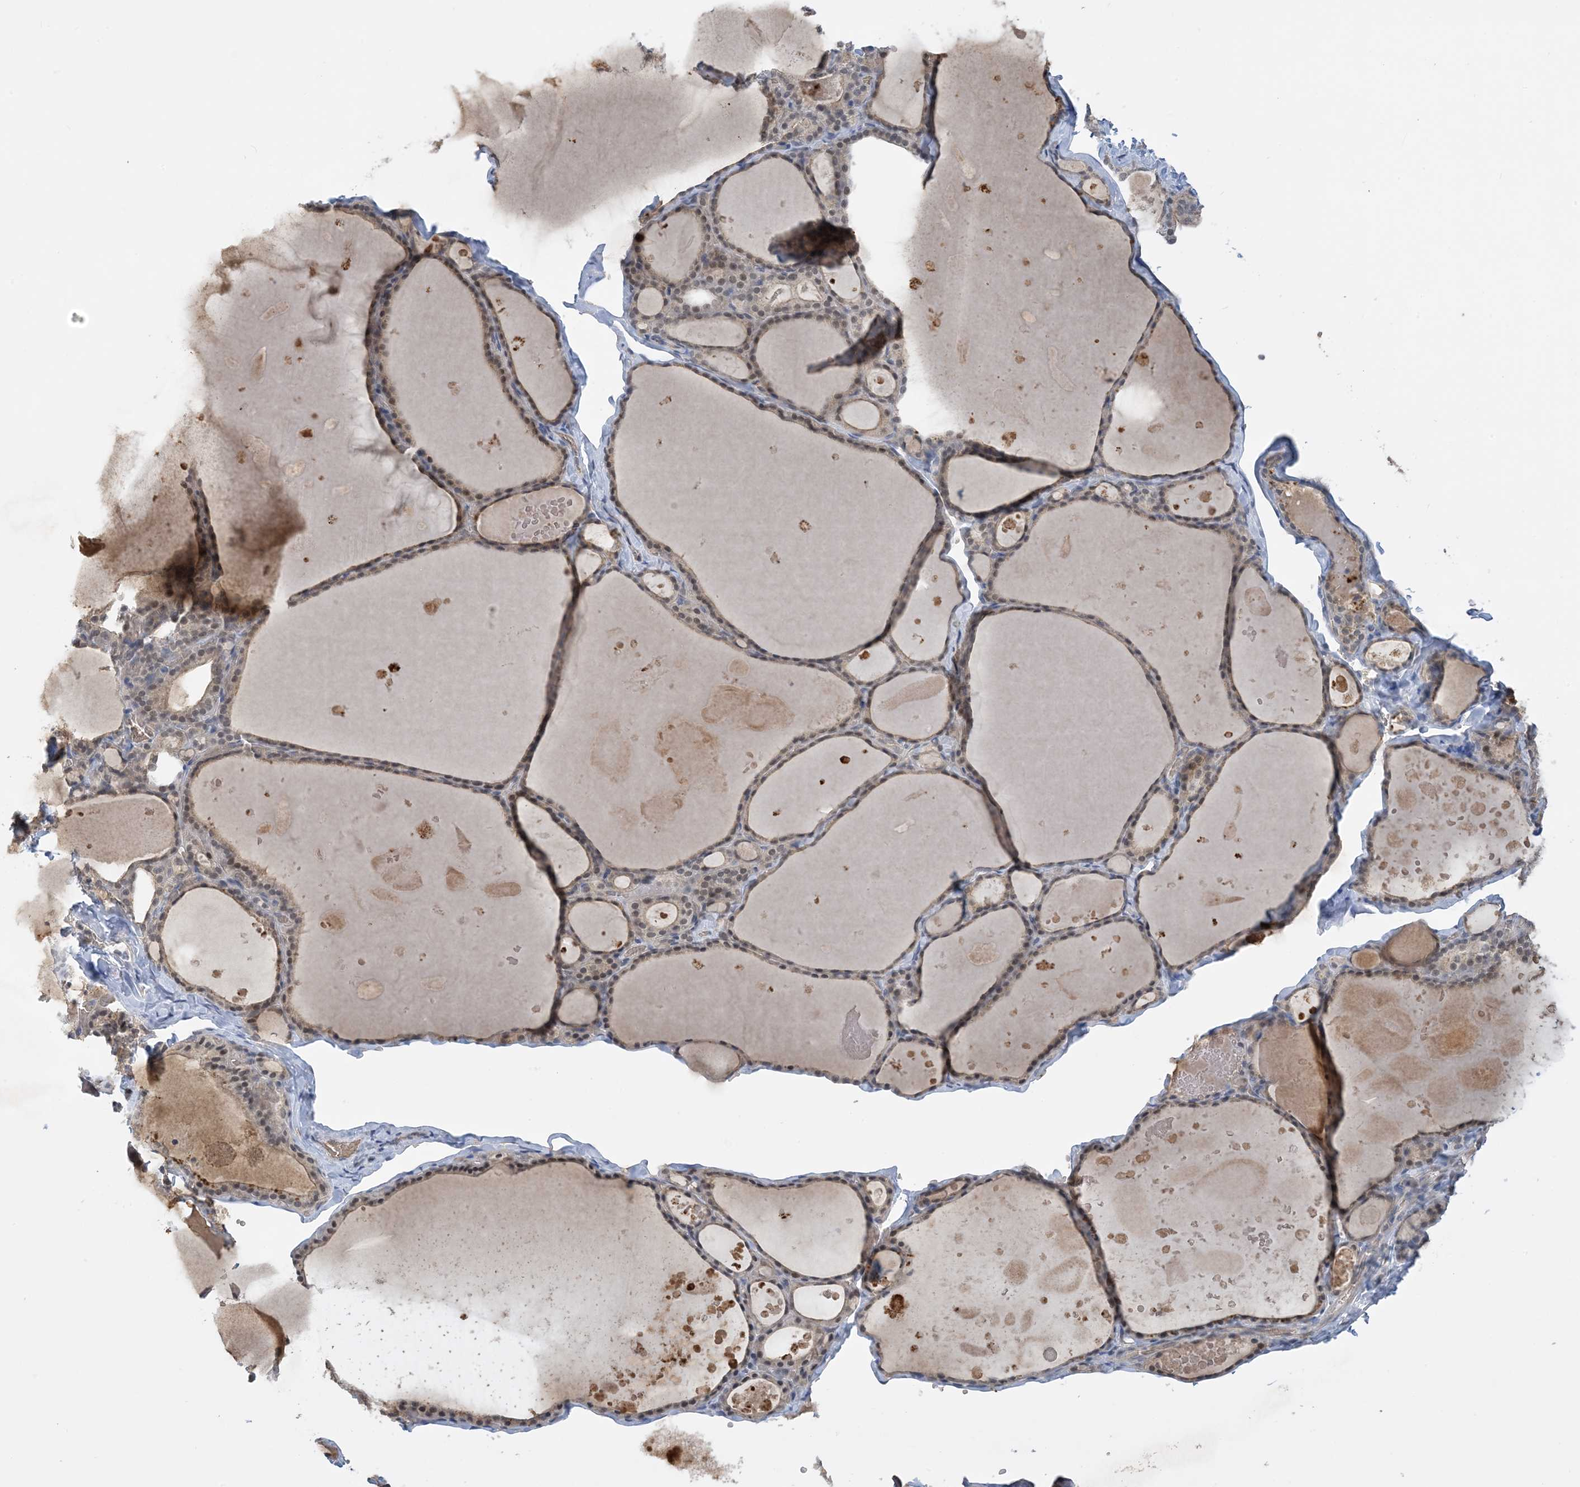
{"staining": {"intensity": "moderate", "quantity": "25%-75%", "location": "nuclear"}, "tissue": "thyroid gland", "cell_type": "Glandular cells", "image_type": "normal", "snomed": [{"axis": "morphology", "description": "Normal tissue, NOS"}, {"axis": "topography", "description": "Thyroid gland"}], "caption": "Immunohistochemistry (IHC) histopathology image of normal human thyroid gland stained for a protein (brown), which reveals medium levels of moderate nuclear expression in about 25%-75% of glandular cells.", "gene": "UBE2E1", "patient": {"sex": "male", "age": 56}}